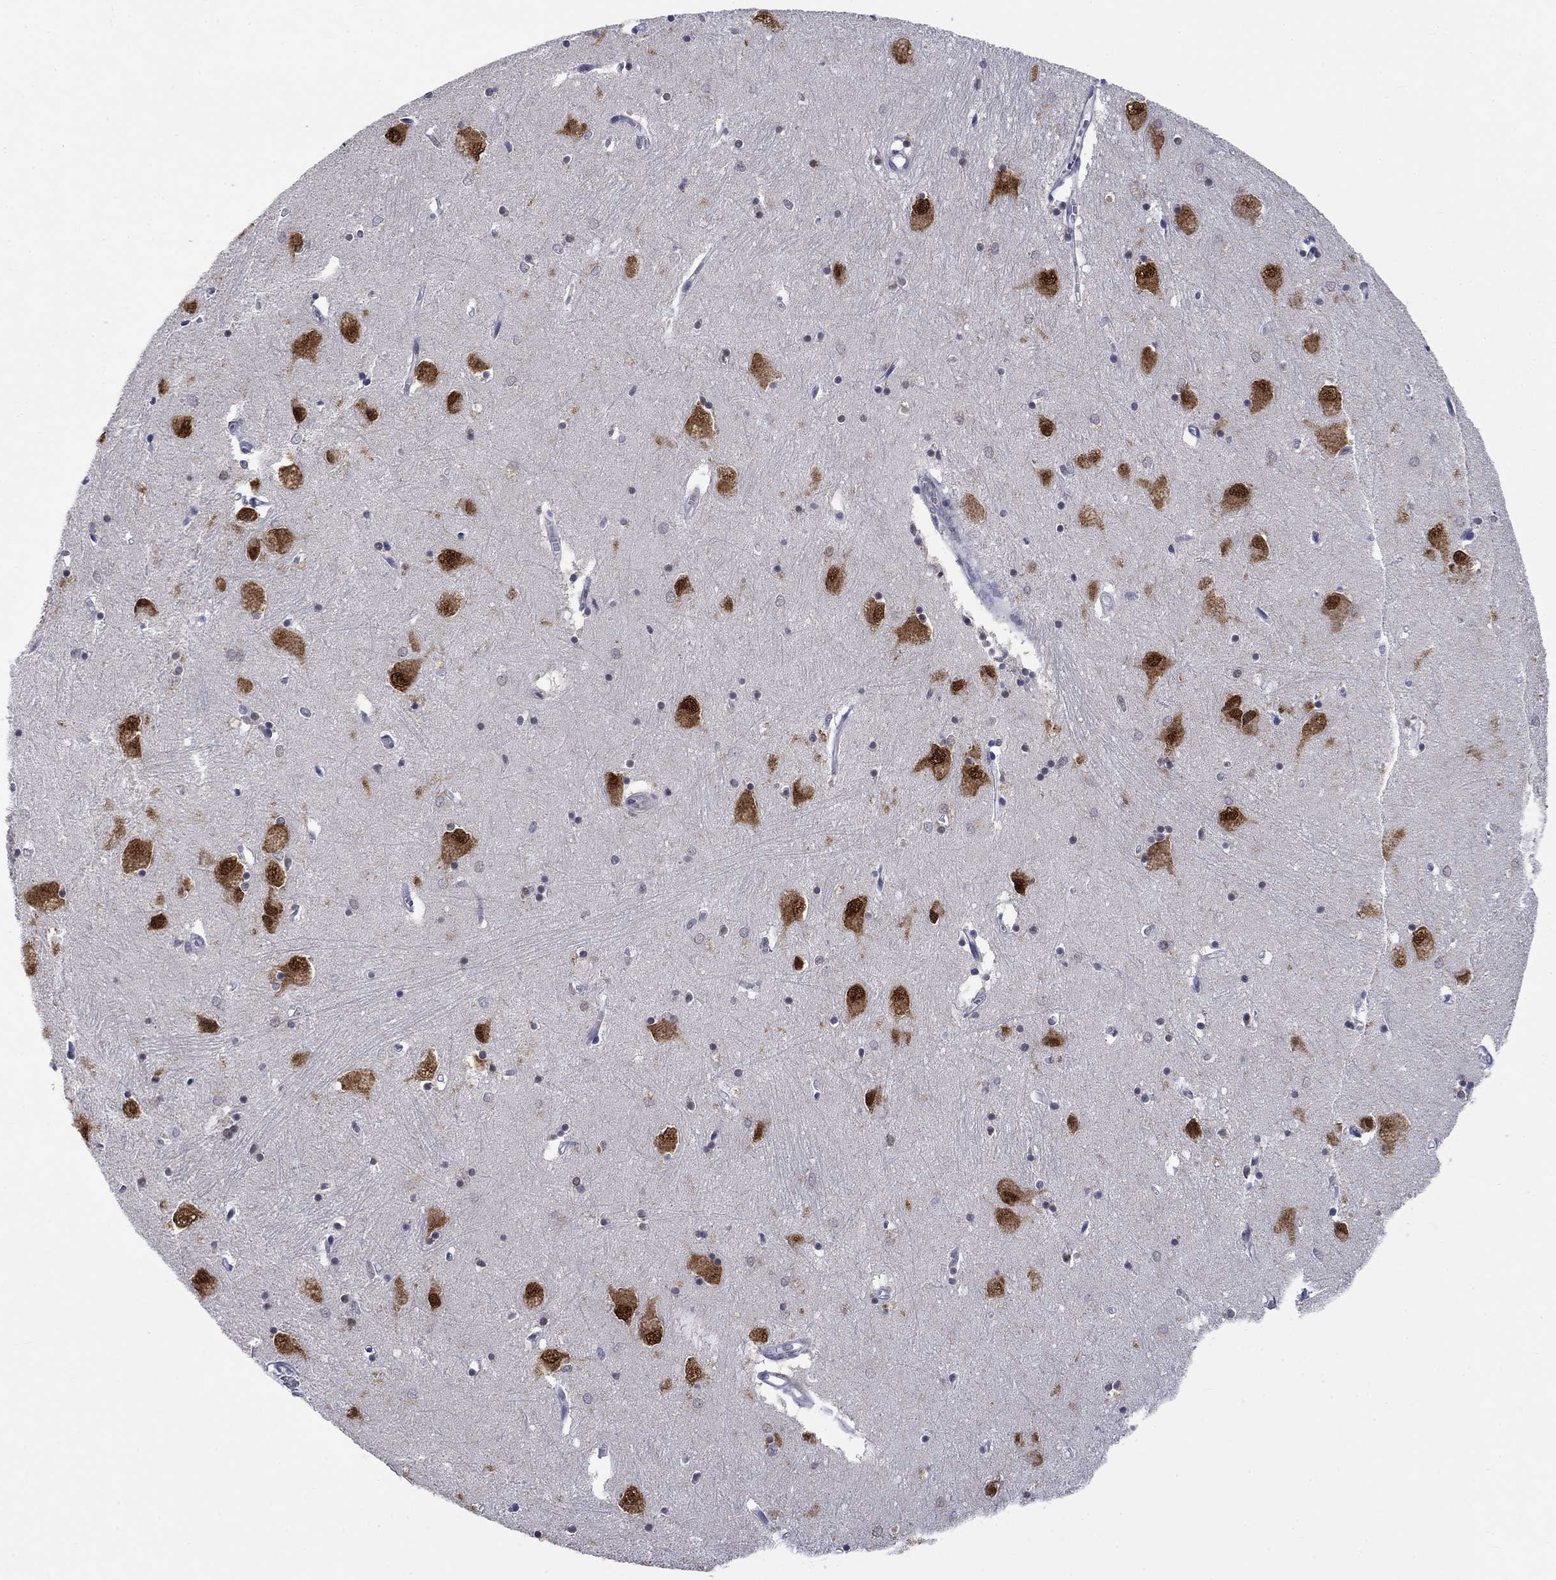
{"staining": {"intensity": "moderate", "quantity": "25%-75%", "location": "nuclear"}, "tissue": "caudate", "cell_type": "Glial cells", "image_type": "normal", "snomed": [{"axis": "morphology", "description": "Normal tissue, NOS"}, {"axis": "topography", "description": "Lateral ventricle wall"}], "caption": "Immunohistochemical staining of unremarkable human caudate demonstrates 25%-75% levels of moderate nuclear protein expression in about 25%-75% of glial cells.", "gene": "ELAVL4", "patient": {"sex": "male", "age": 54}}